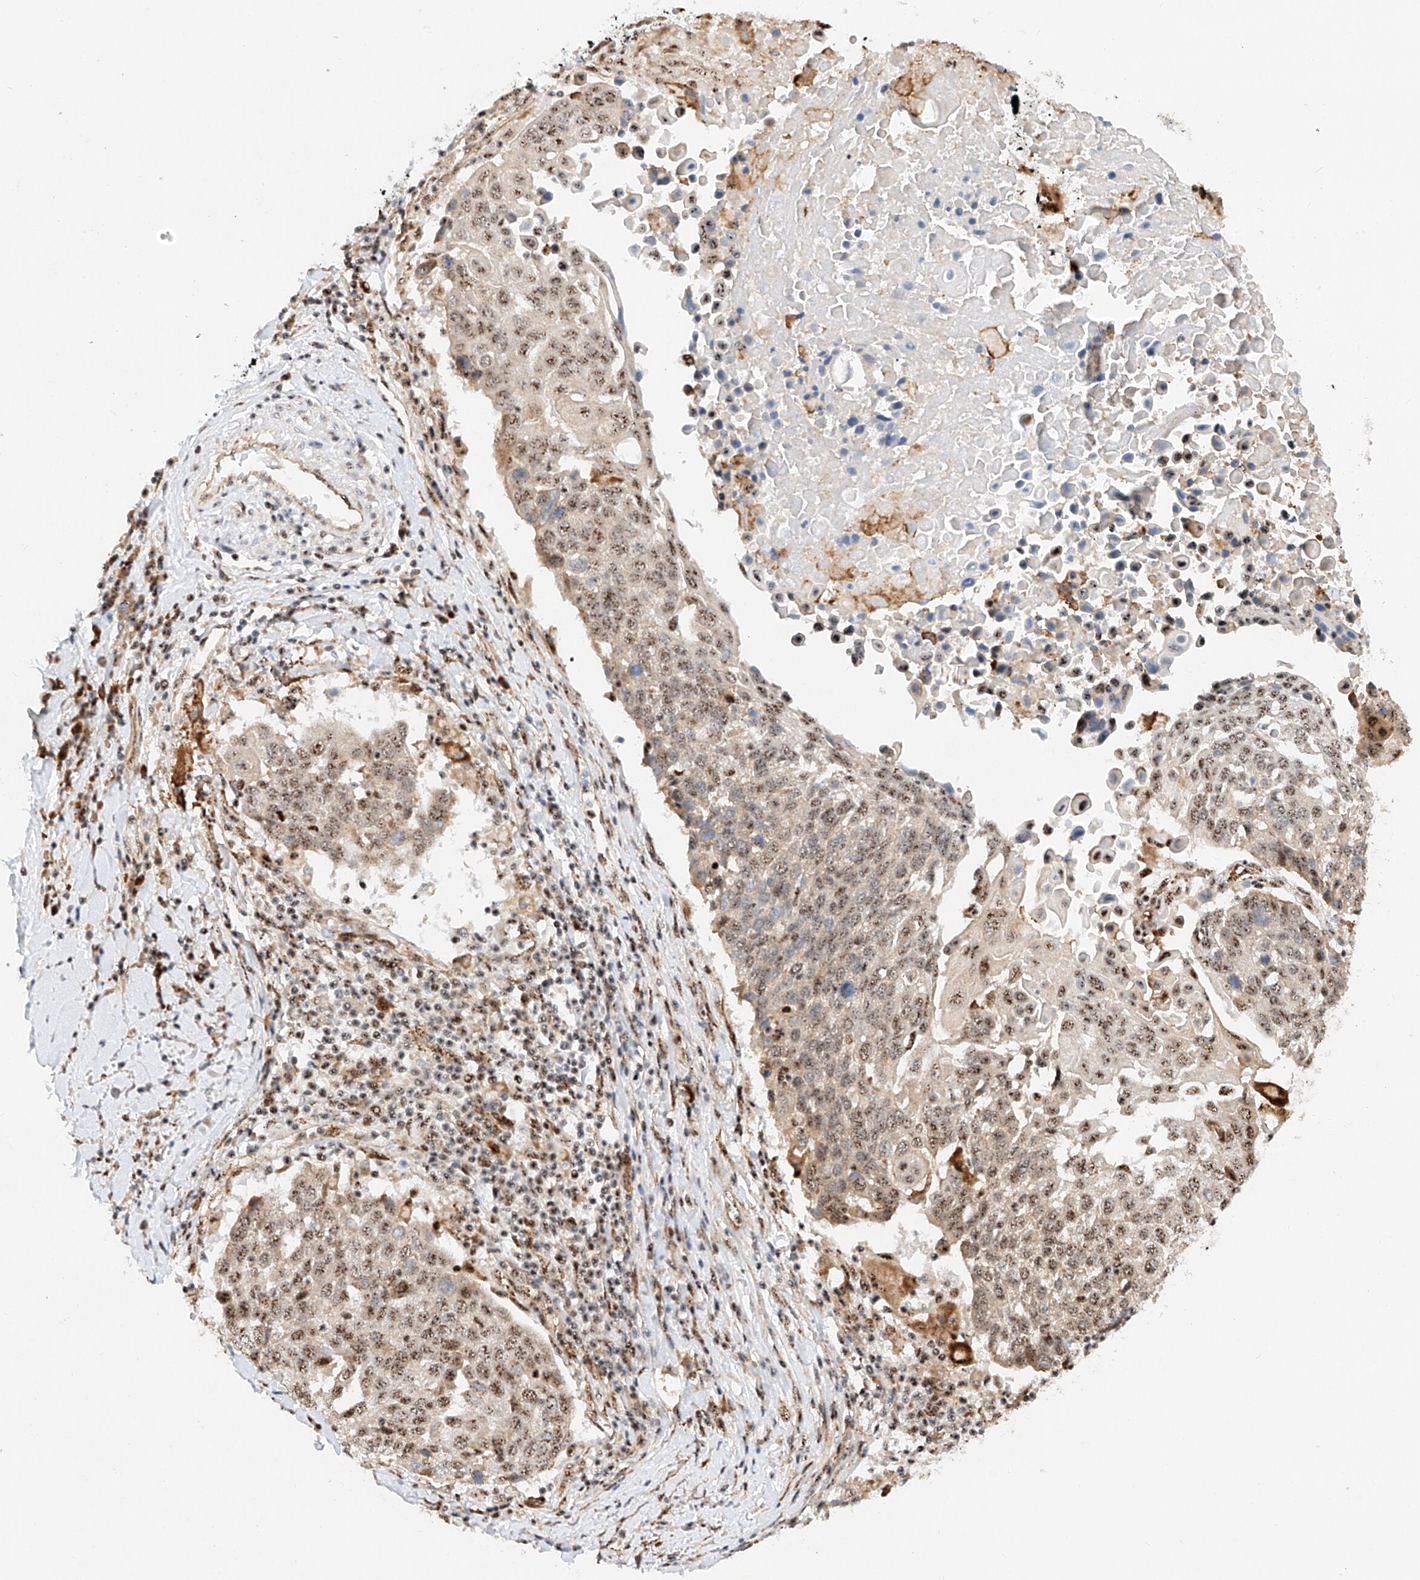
{"staining": {"intensity": "moderate", "quantity": ">75%", "location": "nuclear"}, "tissue": "lung cancer", "cell_type": "Tumor cells", "image_type": "cancer", "snomed": [{"axis": "morphology", "description": "Squamous cell carcinoma, NOS"}, {"axis": "topography", "description": "Lung"}], "caption": "The photomicrograph exhibits immunohistochemical staining of lung cancer. There is moderate nuclear positivity is seen in approximately >75% of tumor cells.", "gene": "ATXN7L2", "patient": {"sex": "male", "age": 66}}